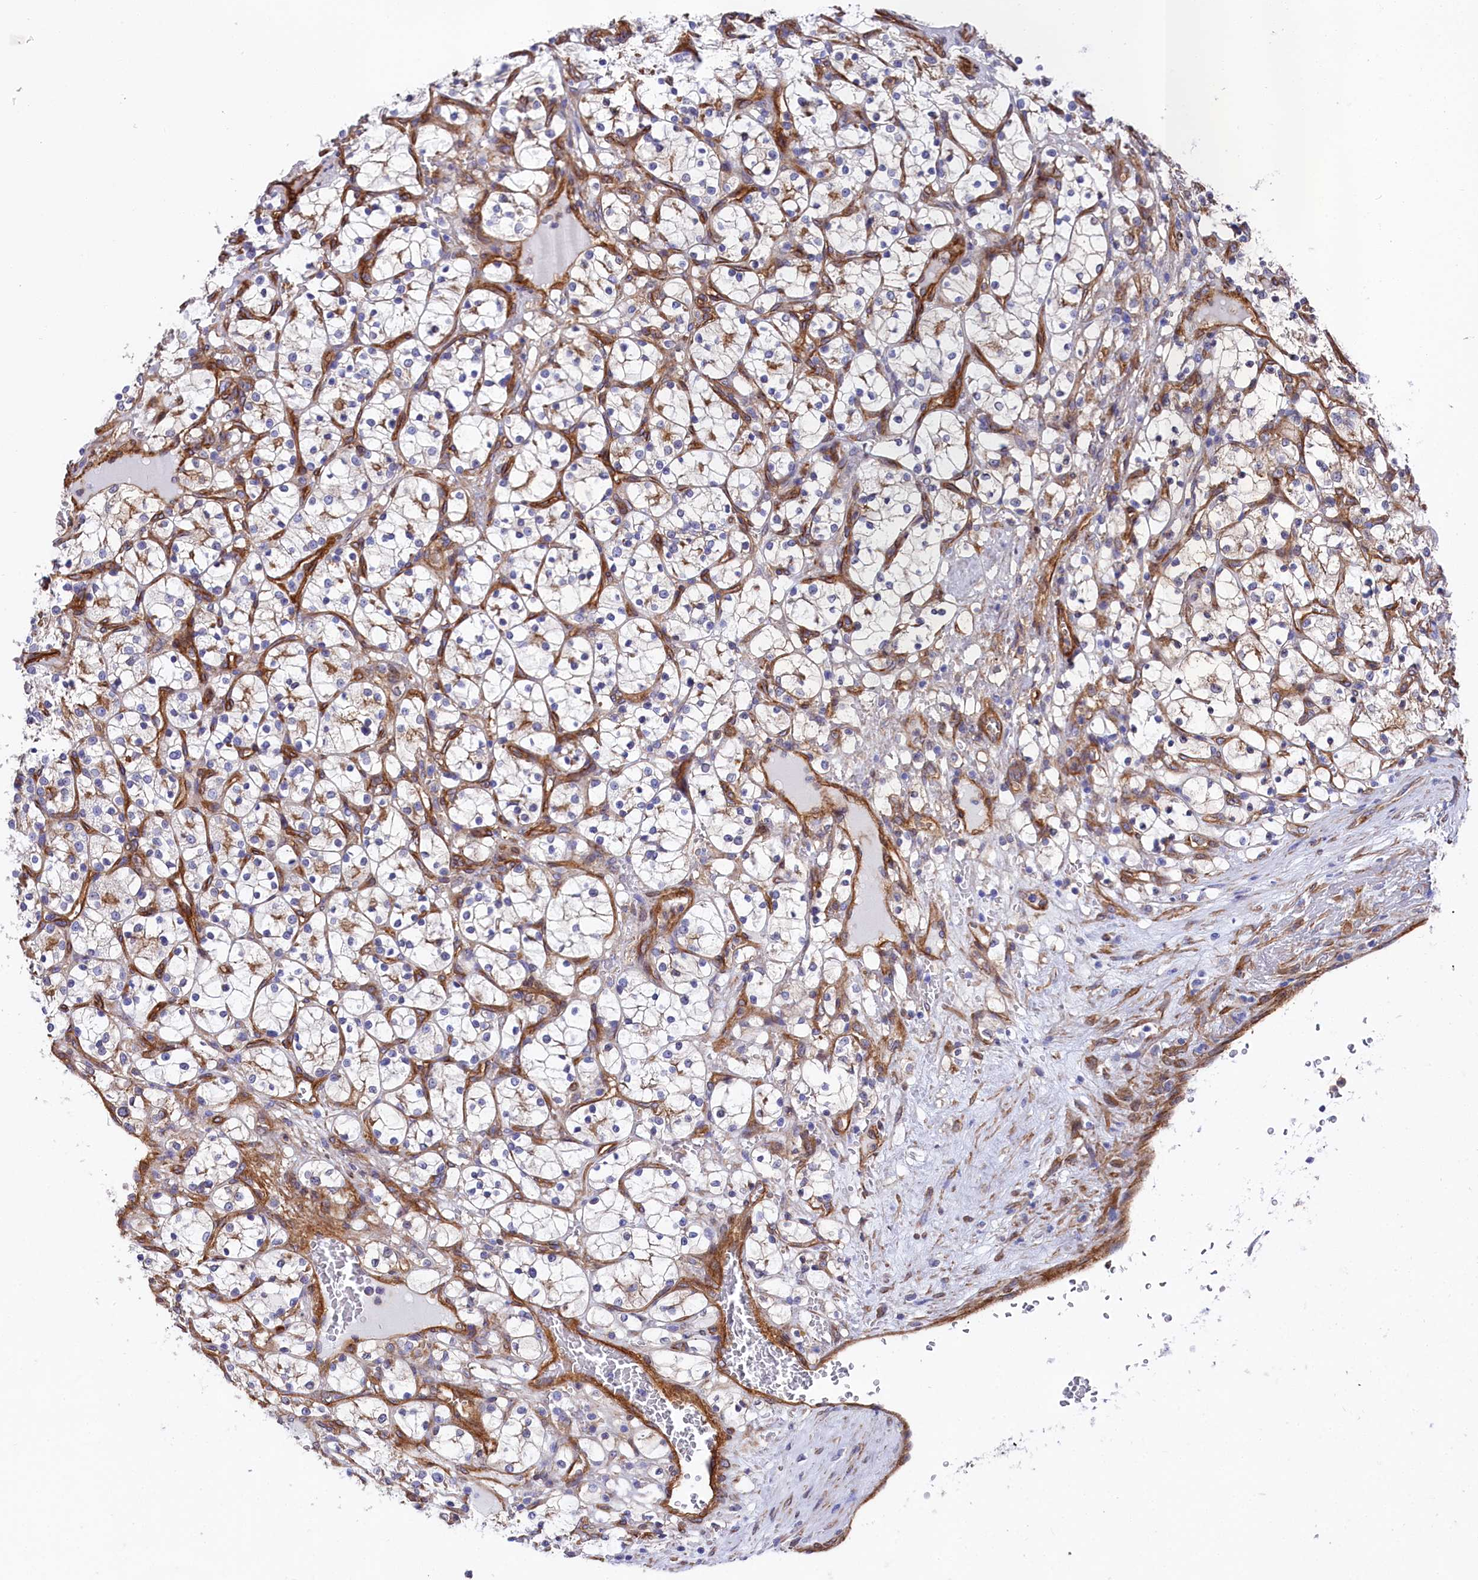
{"staining": {"intensity": "weak", "quantity": "25%-75%", "location": "cytoplasmic/membranous"}, "tissue": "renal cancer", "cell_type": "Tumor cells", "image_type": "cancer", "snomed": [{"axis": "morphology", "description": "Adenocarcinoma, NOS"}, {"axis": "topography", "description": "Kidney"}], "caption": "Human renal cancer (adenocarcinoma) stained with a protein marker shows weak staining in tumor cells.", "gene": "TNKS1BP1", "patient": {"sex": "female", "age": 69}}